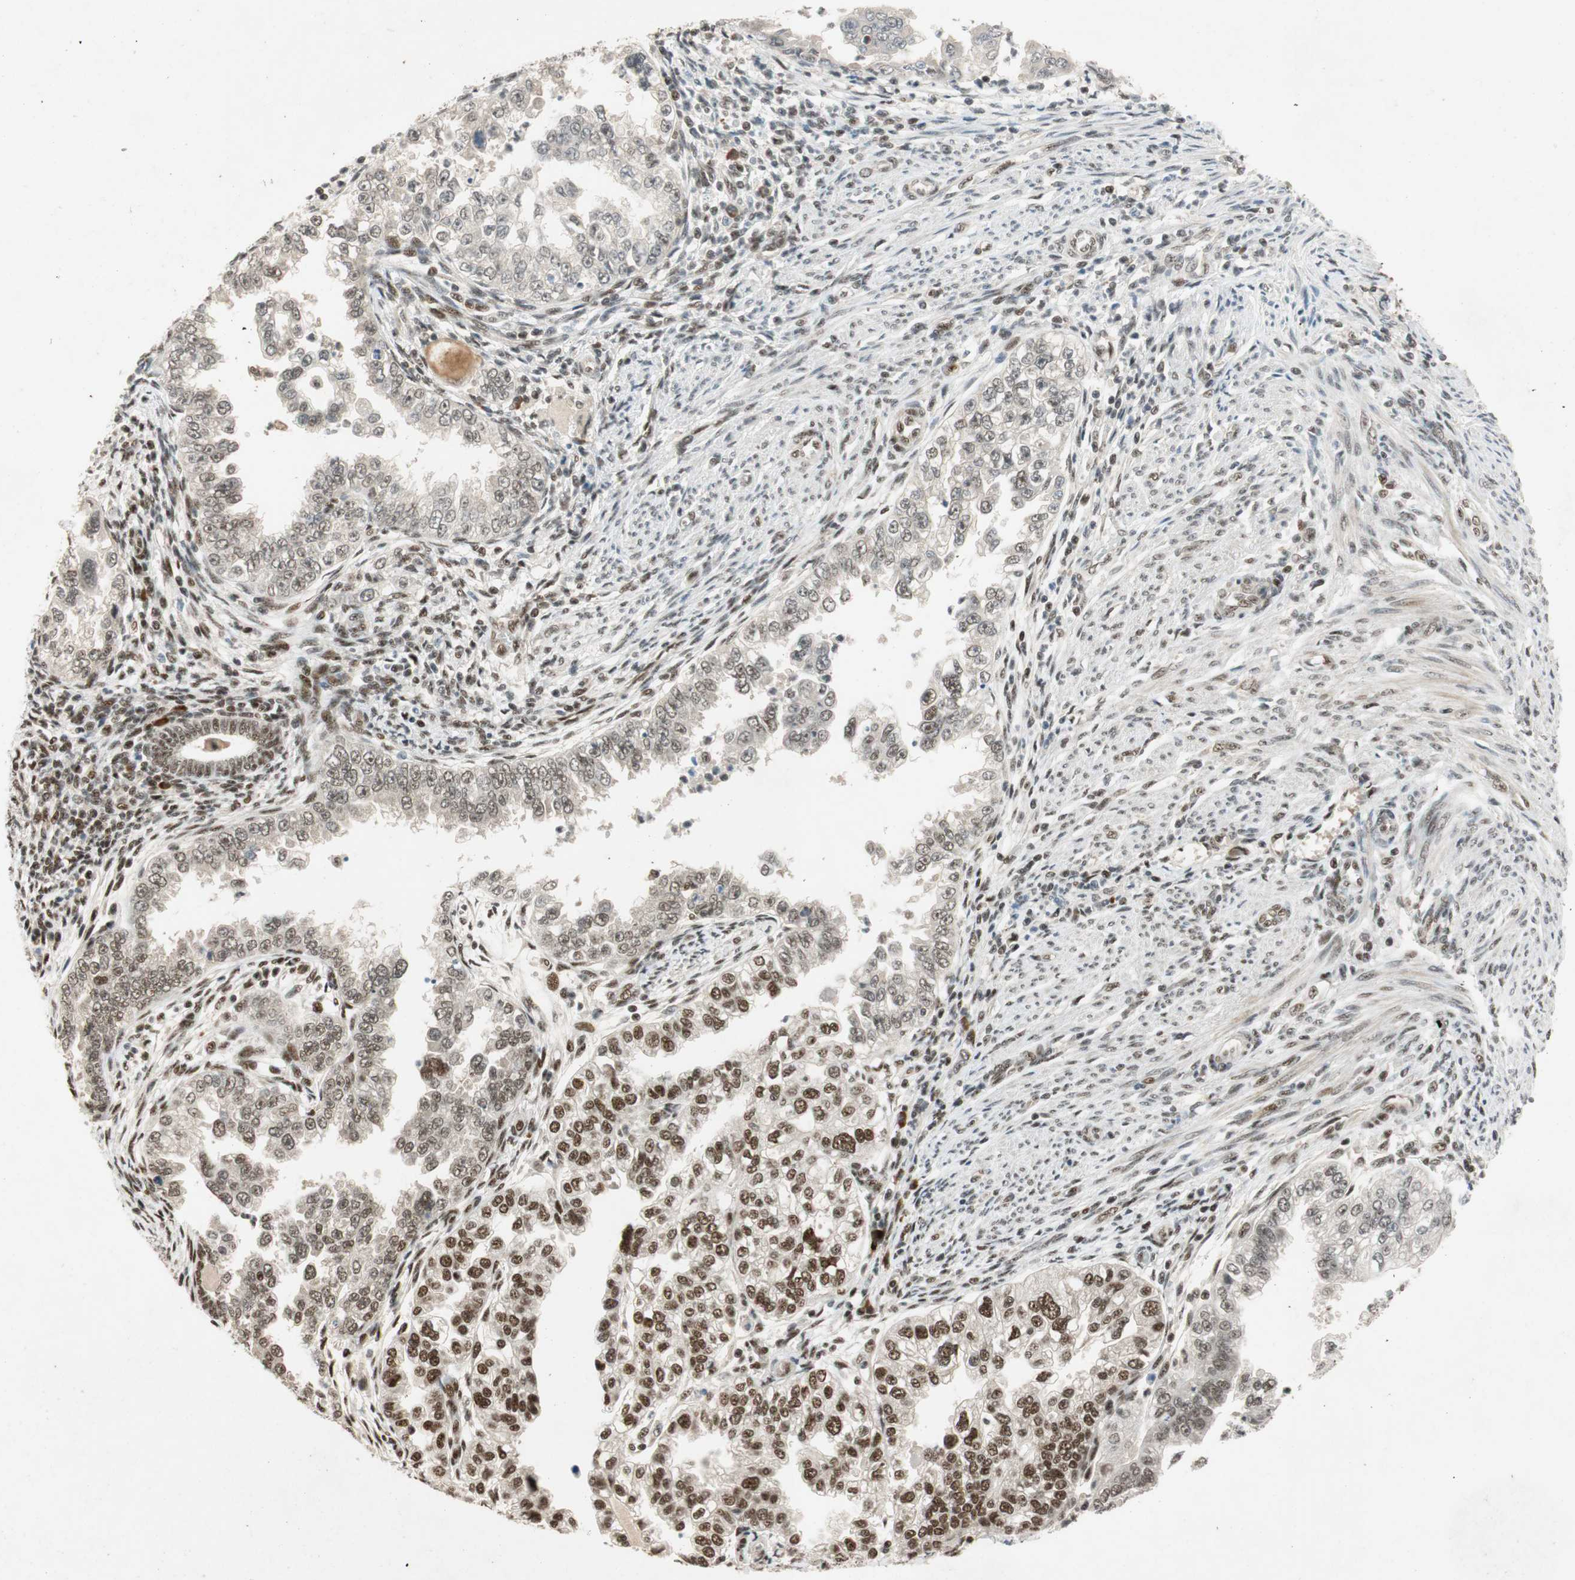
{"staining": {"intensity": "strong", "quantity": "<25%", "location": "nuclear"}, "tissue": "endometrial cancer", "cell_type": "Tumor cells", "image_type": "cancer", "snomed": [{"axis": "morphology", "description": "Adenocarcinoma, NOS"}, {"axis": "topography", "description": "Endometrium"}], "caption": "This is a photomicrograph of immunohistochemistry (IHC) staining of endometrial adenocarcinoma, which shows strong expression in the nuclear of tumor cells.", "gene": "NCBP3", "patient": {"sex": "female", "age": 85}}